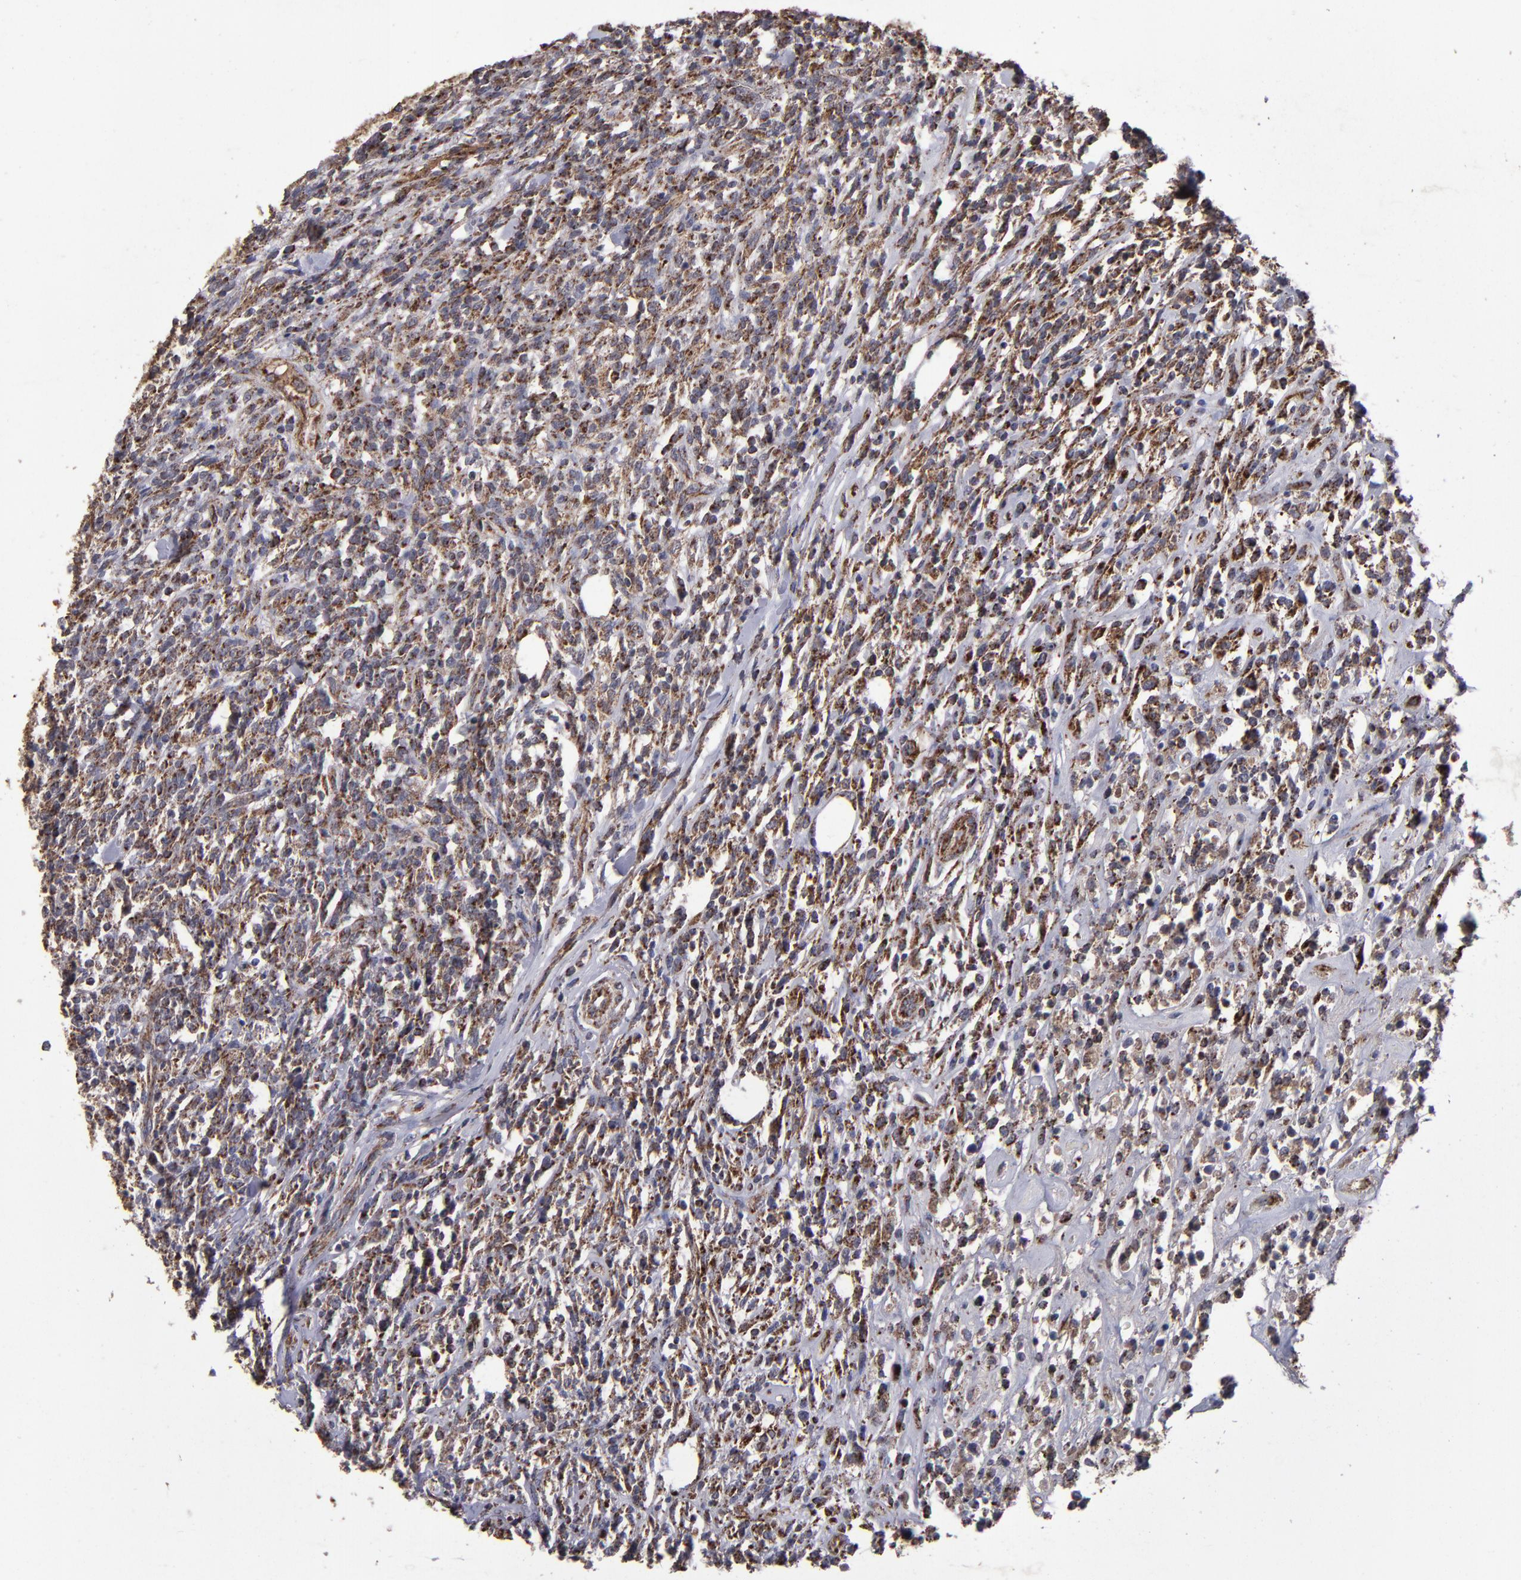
{"staining": {"intensity": "moderate", "quantity": ">75%", "location": "cytoplasmic/membranous"}, "tissue": "lymphoma", "cell_type": "Tumor cells", "image_type": "cancer", "snomed": [{"axis": "morphology", "description": "Malignant lymphoma, non-Hodgkin's type, High grade"}, {"axis": "topography", "description": "Lymph node"}], "caption": "Immunohistochemical staining of human high-grade malignant lymphoma, non-Hodgkin's type reveals medium levels of moderate cytoplasmic/membranous protein expression in about >75% of tumor cells.", "gene": "TIMM9", "patient": {"sex": "female", "age": 73}}